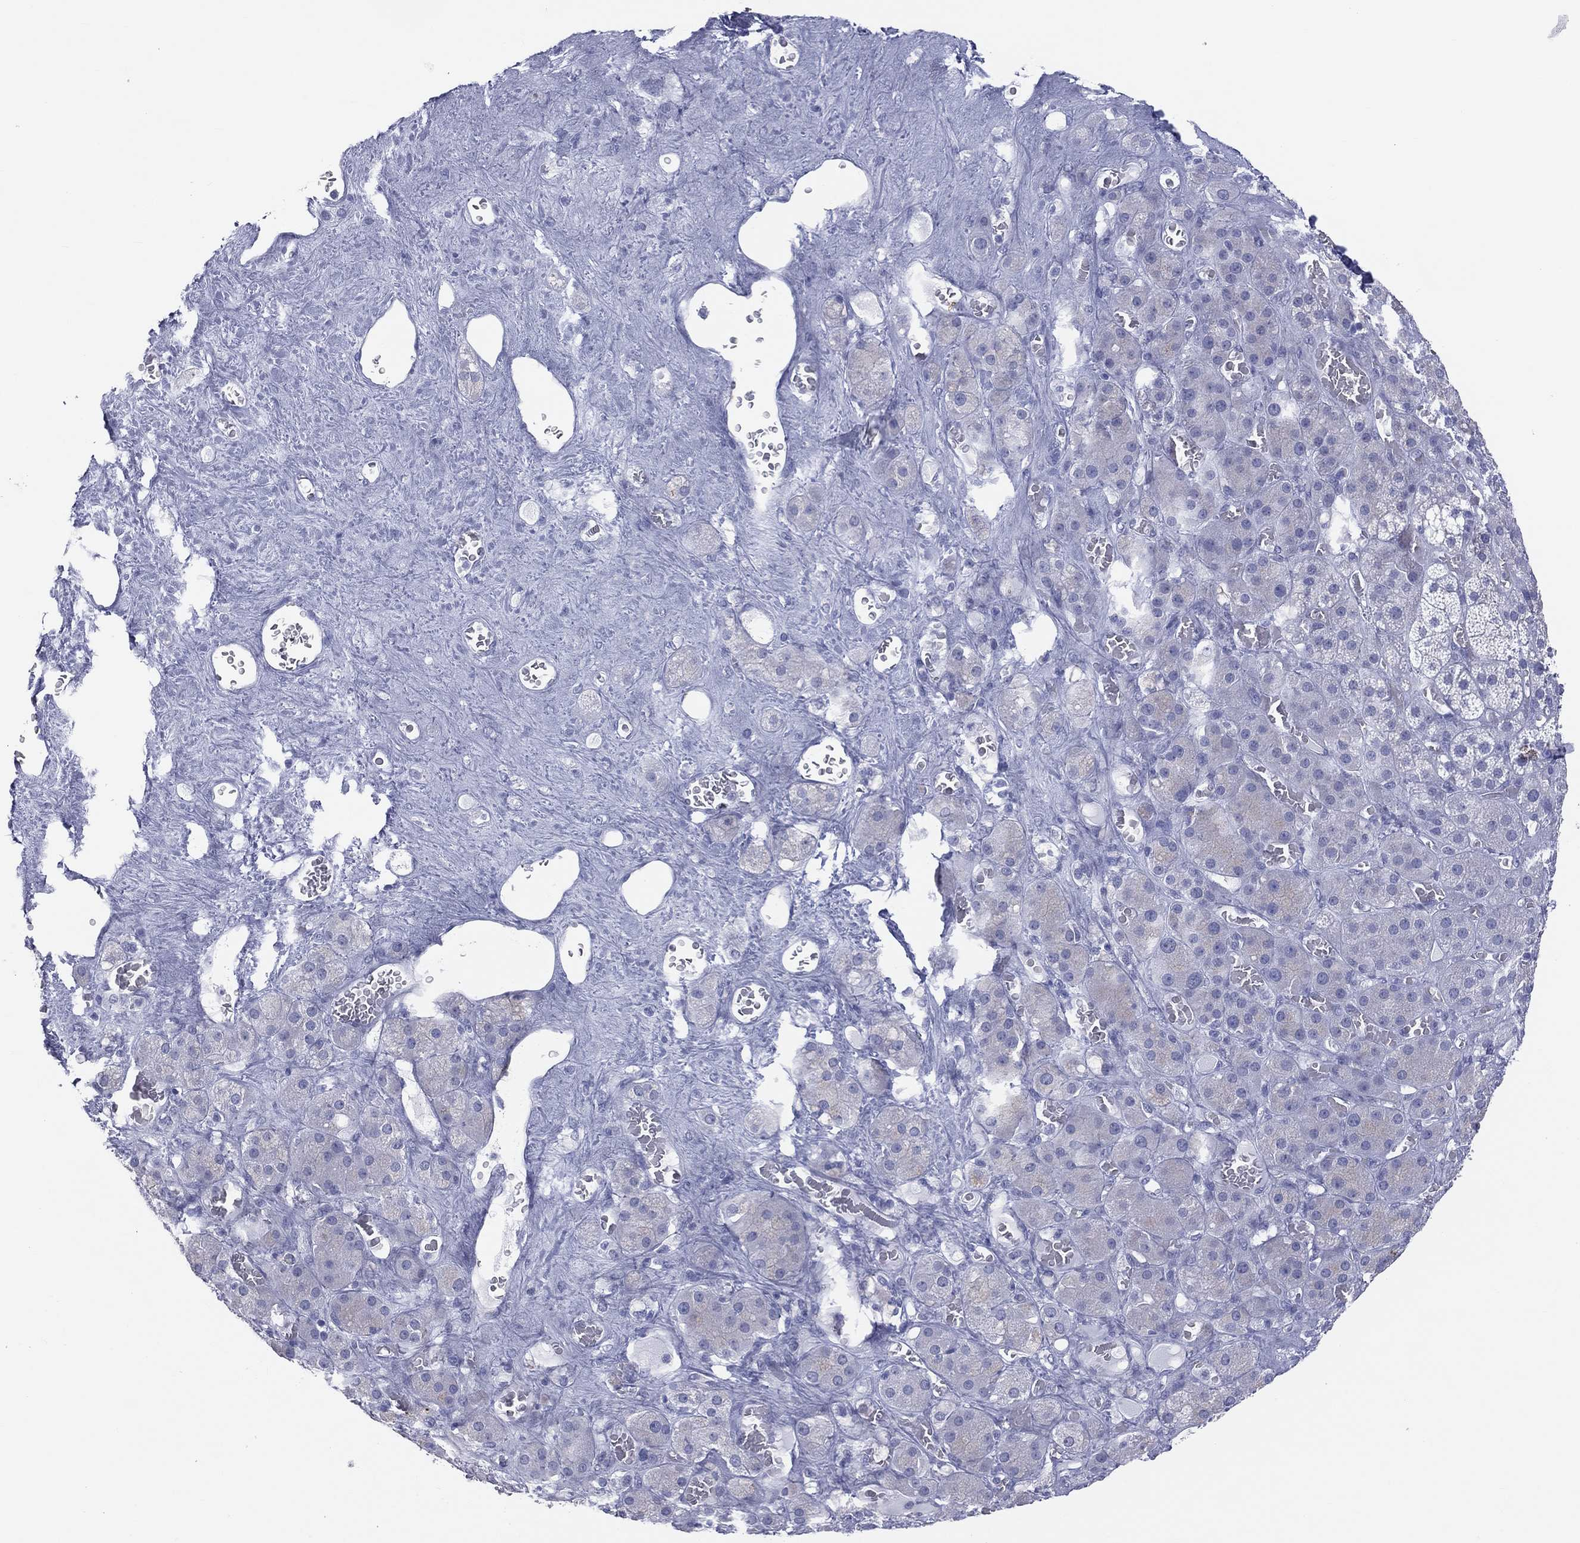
{"staining": {"intensity": "negative", "quantity": "none", "location": "none"}, "tissue": "adrenal gland", "cell_type": "Glandular cells", "image_type": "normal", "snomed": [{"axis": "morphology", "description": "Normal tissue, NOS"}, {"axis": "topography", "description": "Adrenal gland"}], "caption": "Image shows no significant protein expression in glandular cells of benign adrenal gland. (DAB IHC with hematoxylin counter stain).", "gene": "MLN", "patient": {"sex": "male", "age": 70}}